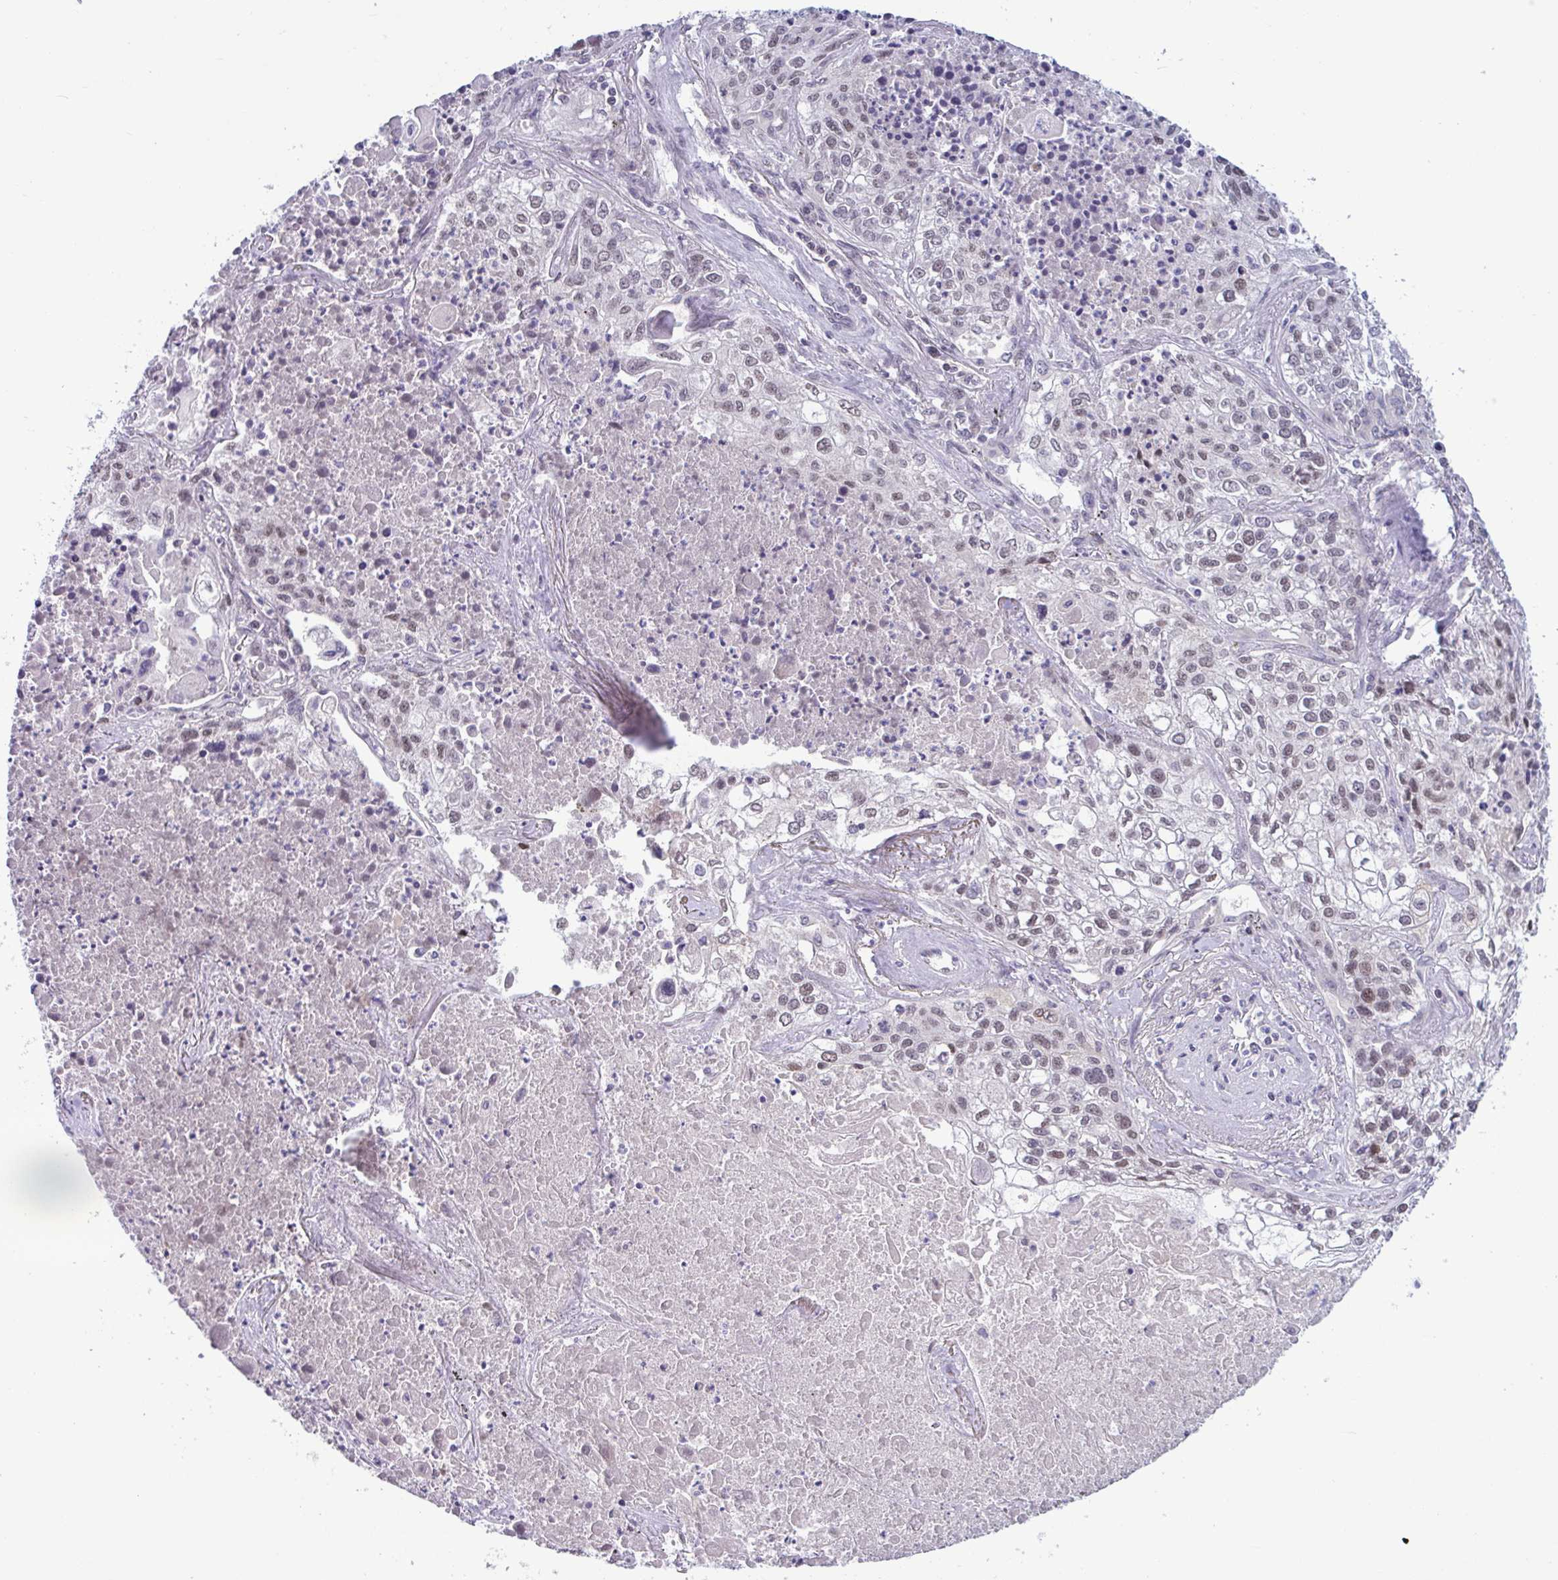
{"staining": {"intensity": "weak", "quantity": "<25%", "location": "nuclear"}, "tissue": "lung cancer", "cell_type": "Tumor cells", "image_type": "cancer", "snomed": [{"axis": "morphology", "description": "Squamous cell carcinoma, NOS"}, {"axis": "topography", "description": "Lung"}], "caption": "The immunohistochemistry photomicrograph has no significant staining in tumor cells of squamous cell carcinoma (lung) tissue. (Brightfield microscopy of DAB (3,3'-diaminobenzidine) immunohistochemistry (IHC) at high magnification).", "gene": "TTC7B", "patient": {"sex": "male", "age": 74}}